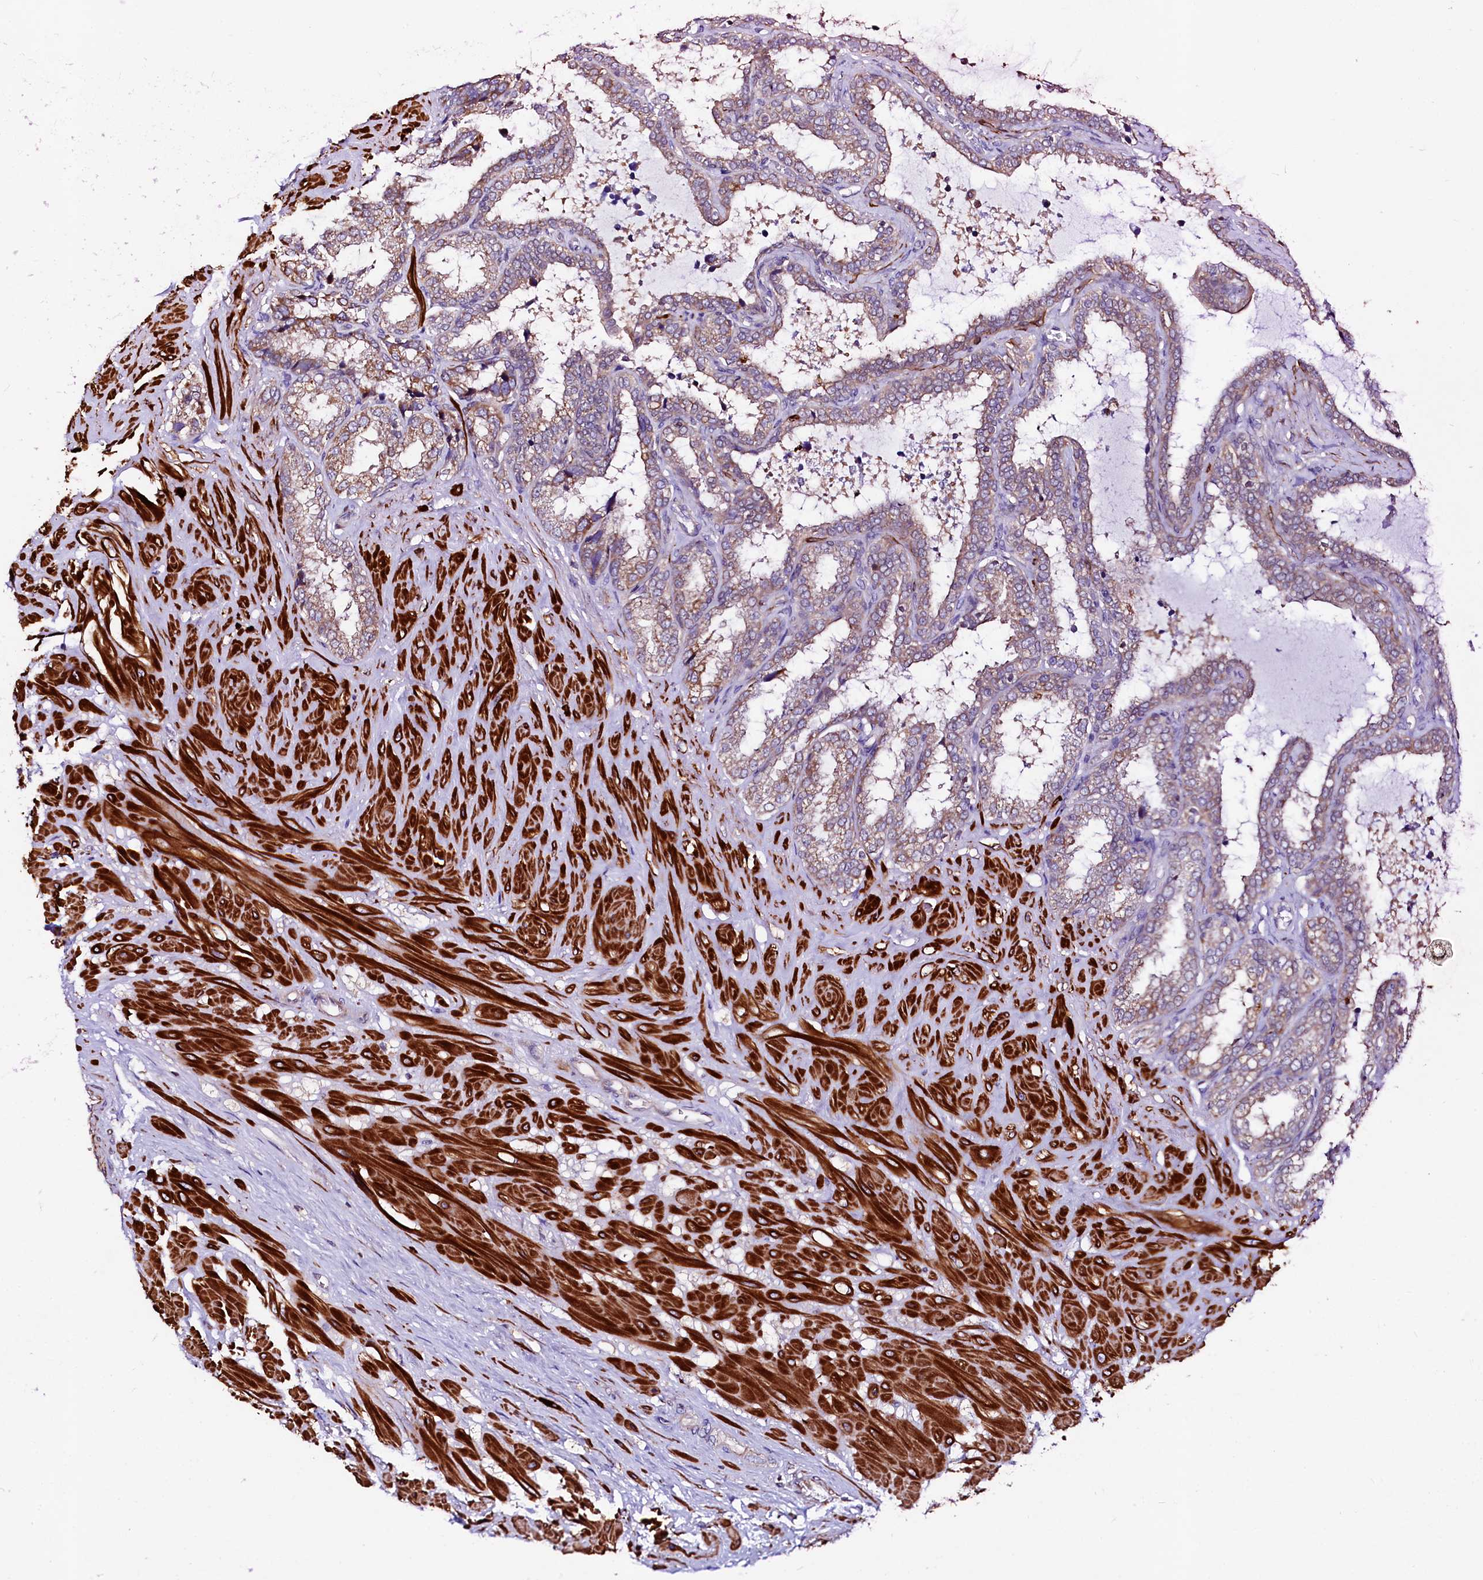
{"staining": {"intensity": "moderate", "quantity": ">75%", "location": "cytoplasmic/membranous"}, "tissue": "seminal vesicle", "cell_type": "Glandular cells", "image_type": "normal", "snomed": [{"axis": "morphology", "description": "Normal tissue, NOS"}, {"axis": "topography", "description": "Seminal veicle"}], "caption": "Brown immunohistochemical staining in benign seminal vesicle displays moderate cytoplasmic/membranous staining in about >75% of glandular cells. (DAB (3,3'-diaminobenzidine) IHC, brown staining for protein, blue staining for nuclei).", "gene": "CIAO3", "patient": {"sex": "male", "age": 46}}